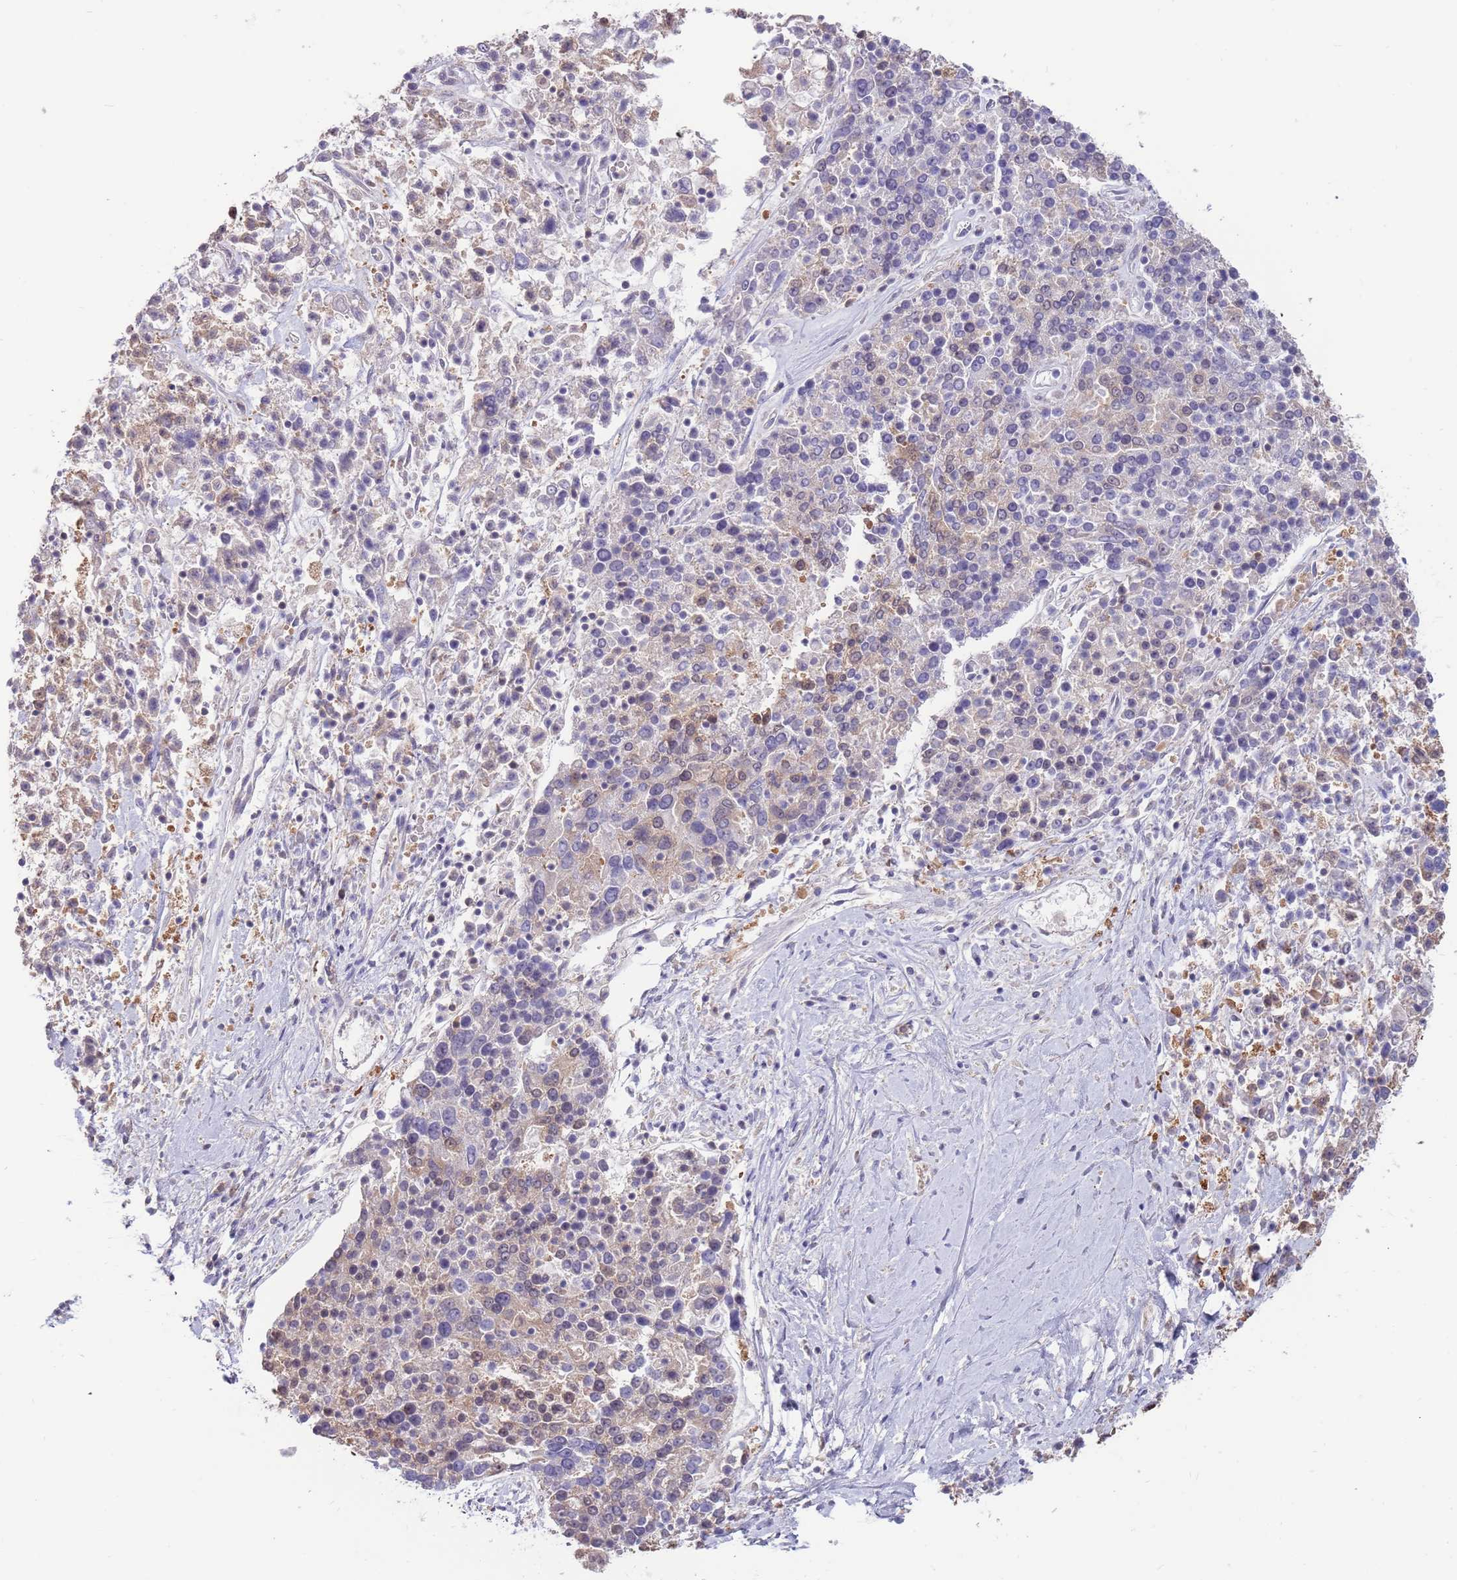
{"staining": {"intensity": "weak", "quantity": "<25%", "location": "cytoplasmic/membranous,nuclear"}, "tissue": "ovarian cancer", "cell_type": "Tumor cells", "image_type": "cancer", "snomed": [{"axis": "morphology", "description": "Carcinoma, endometroid"}, {"axis": "topography", "description": "Ovary"}], "caption": "Micrograph shows no protein staining in tumor cells of ovarian endometroid carcinoma tissue. (DAB (3,3'-diaminobenzidine) immunohistochemistry visualized using brightfield microscopy, high magnification).", "gene": "AP5S1", "patient": {"sex": "female", "age": 62}}